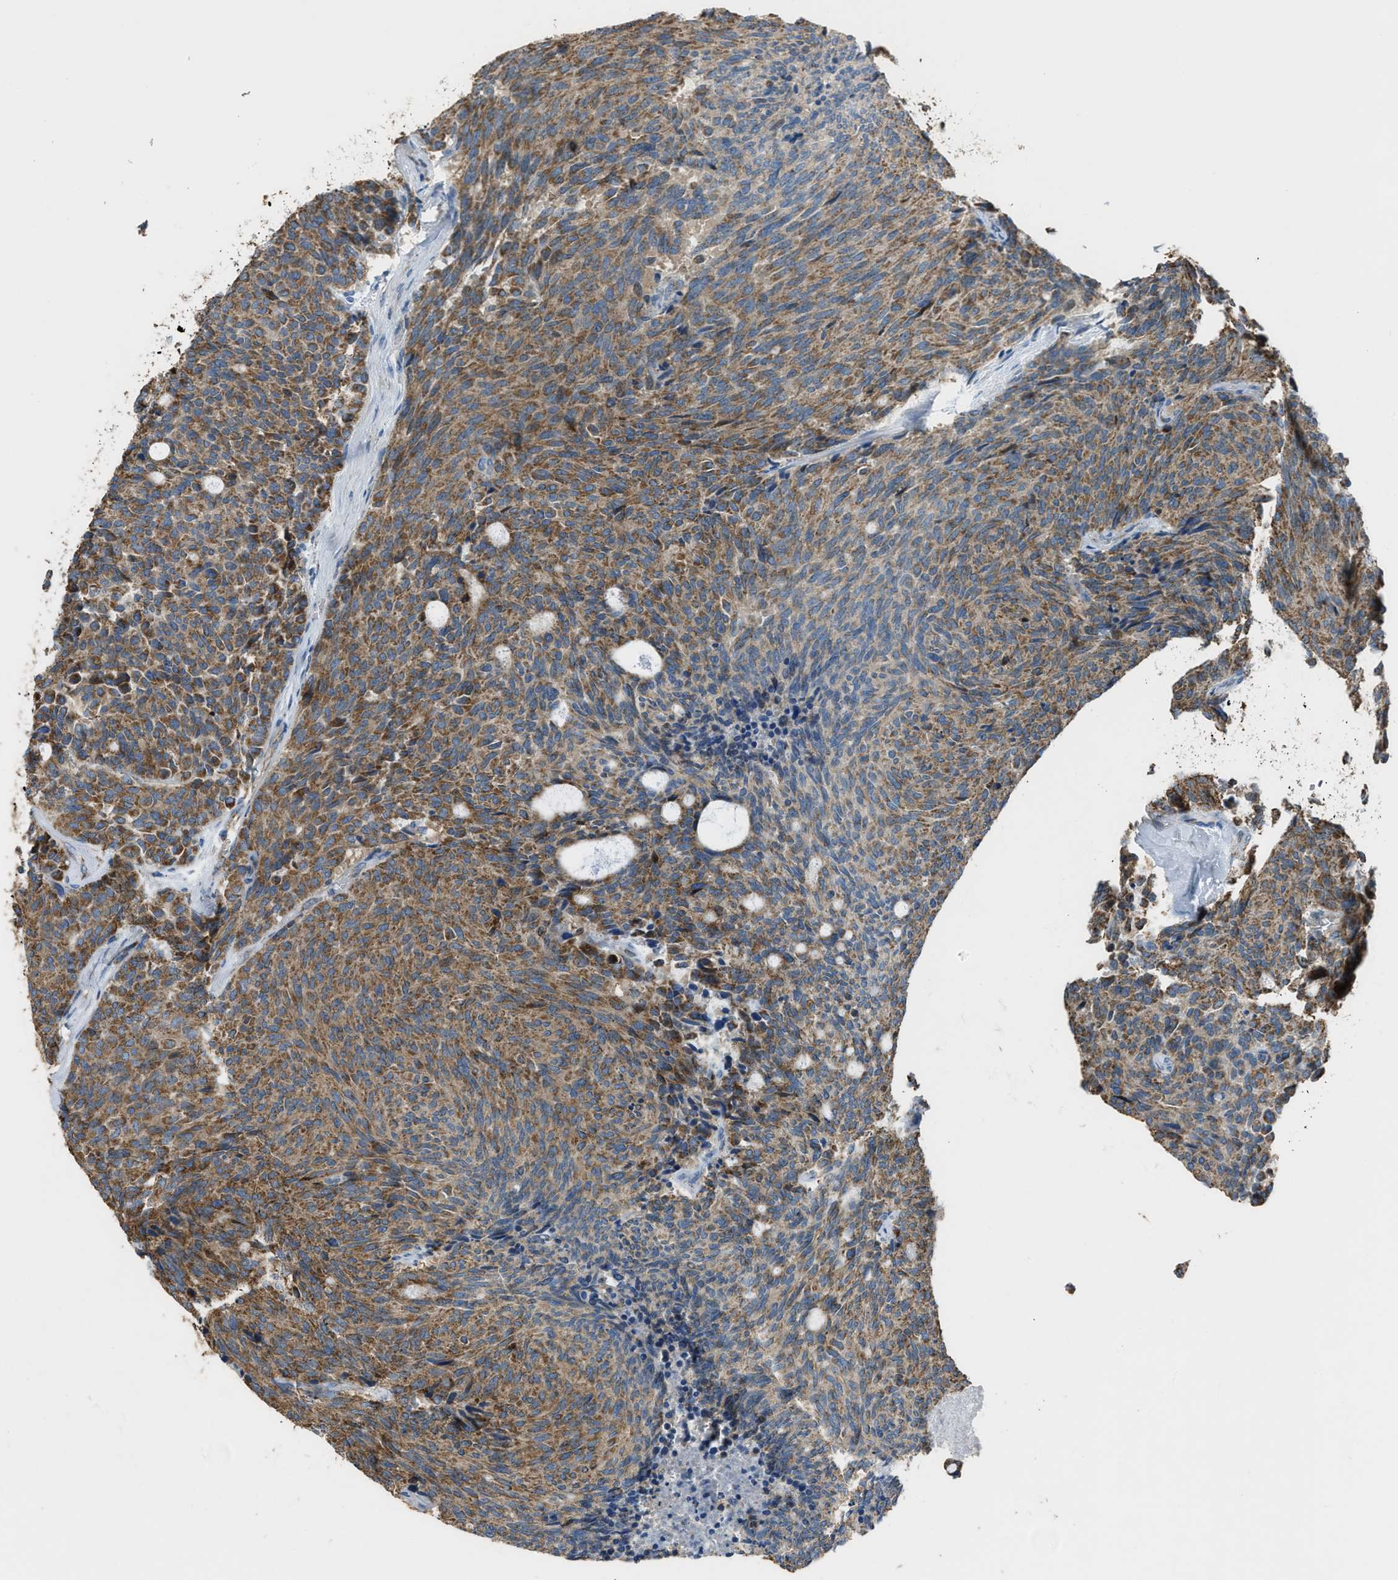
{"staining": {"intensity": "moderate", "quantity": ">75%", "location": "cytoplasmic/membranous"}, "tissue": "carcinoid", "cell_type": "Tumor cells", "image_type": "cancer", "snomed": [{"axis": "morphology", "description": "Carcinoid, malignant, NOS"}, {"axis": "topography", "description": "Pancreas"}], "caption": "High-magnification brightfield microscopy of carcinoid (malignant) stained with DAB (3,3'-diaminobenzidine) (brown) and counterstained with hematoxylin (blue). tumor cells exhibit moderate cytoplasmic/membranous positivity is present in about>75% of cells. The staining was performed using DAB to visualize the protein expression in brown, while the nuclei were stained in blue with hematoxylin (Magnification: 20x).", "gene": "SLC25A11", "patient": {"sex": "female", "age": 54}}